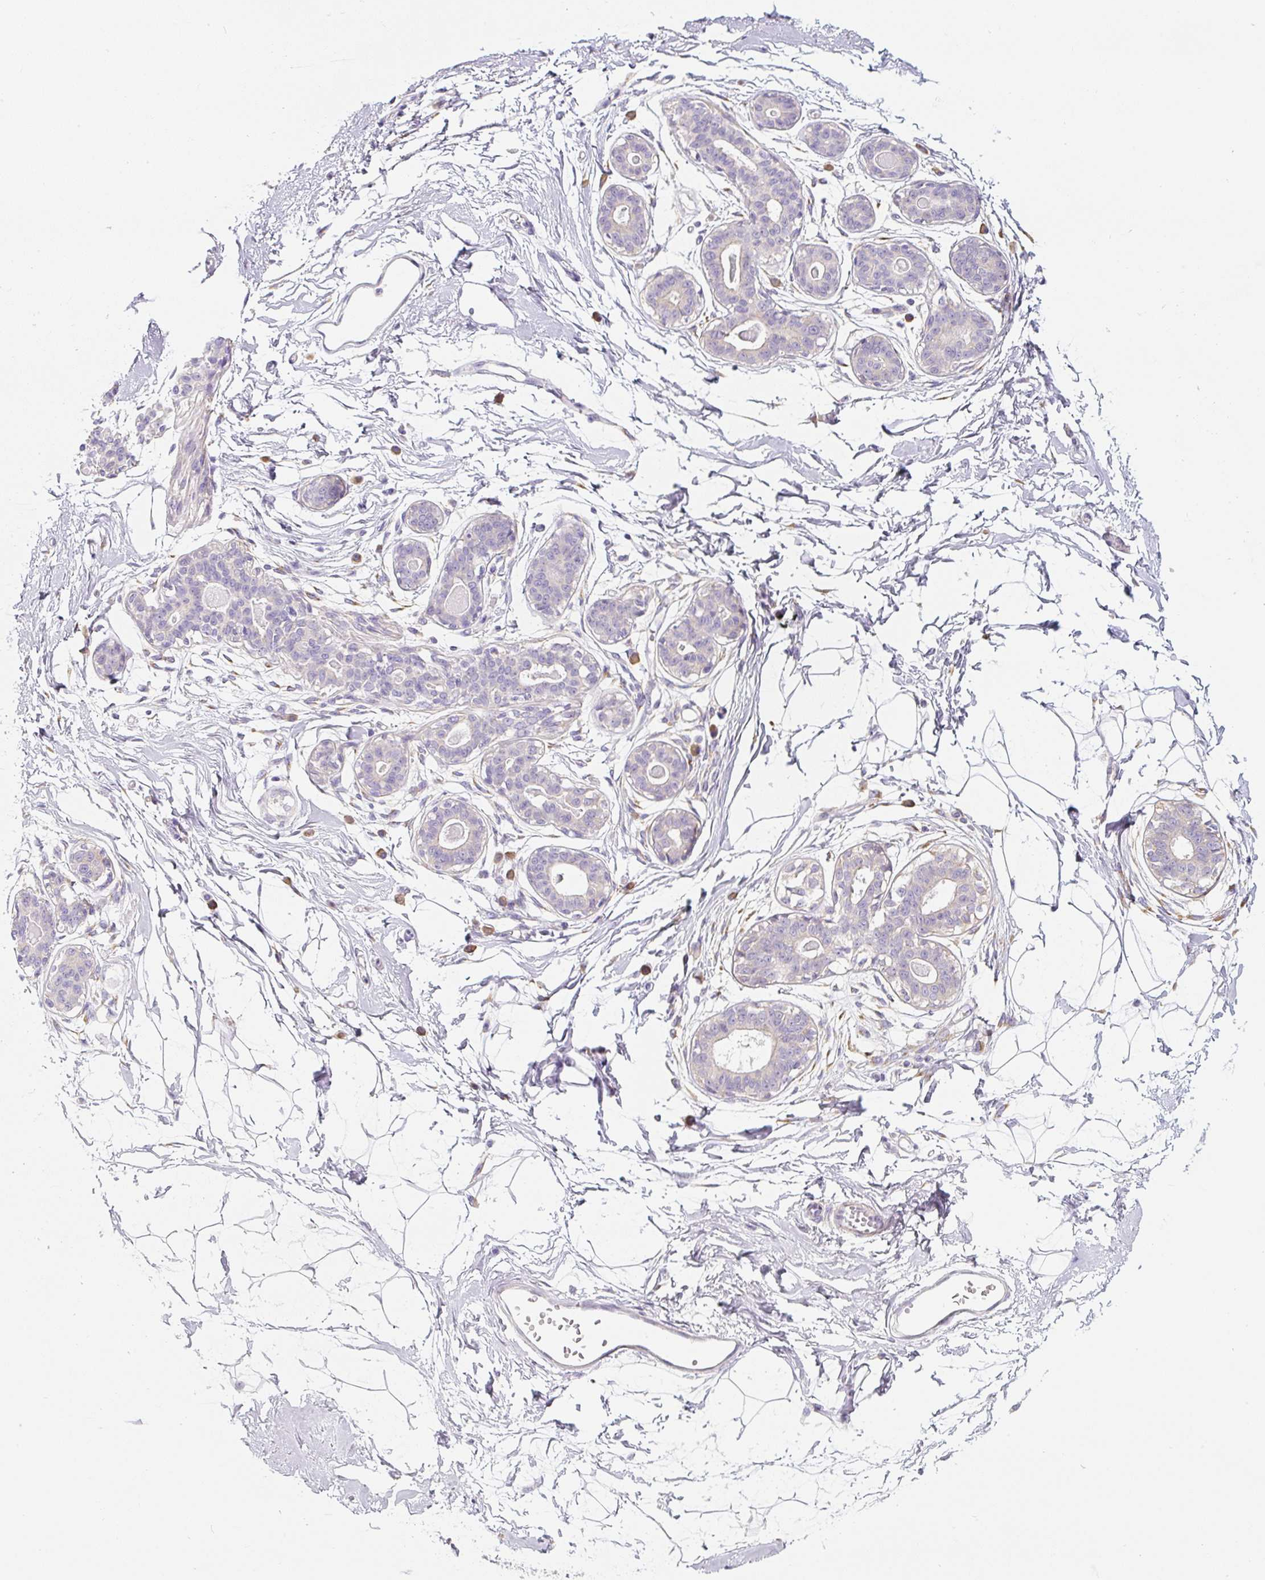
{"staining": {"intensity": "negative", "quantity": "none", "location": "none"}, "tissue": "breast", "cell_type": "Adipocytes", "image_type": "normal", "snomed": [{"axis": "morphology", "description": "Normal tissue, NOS"}, {"axis": "topography", "description": "Breast"}], "caption": "High power microscopy micrograph of an IHC histopathology image of benign breast, revealing no significant staining in adipocytes.", "gene": "PWWP3B", "patient": {"sex": "female", "age": 45}}